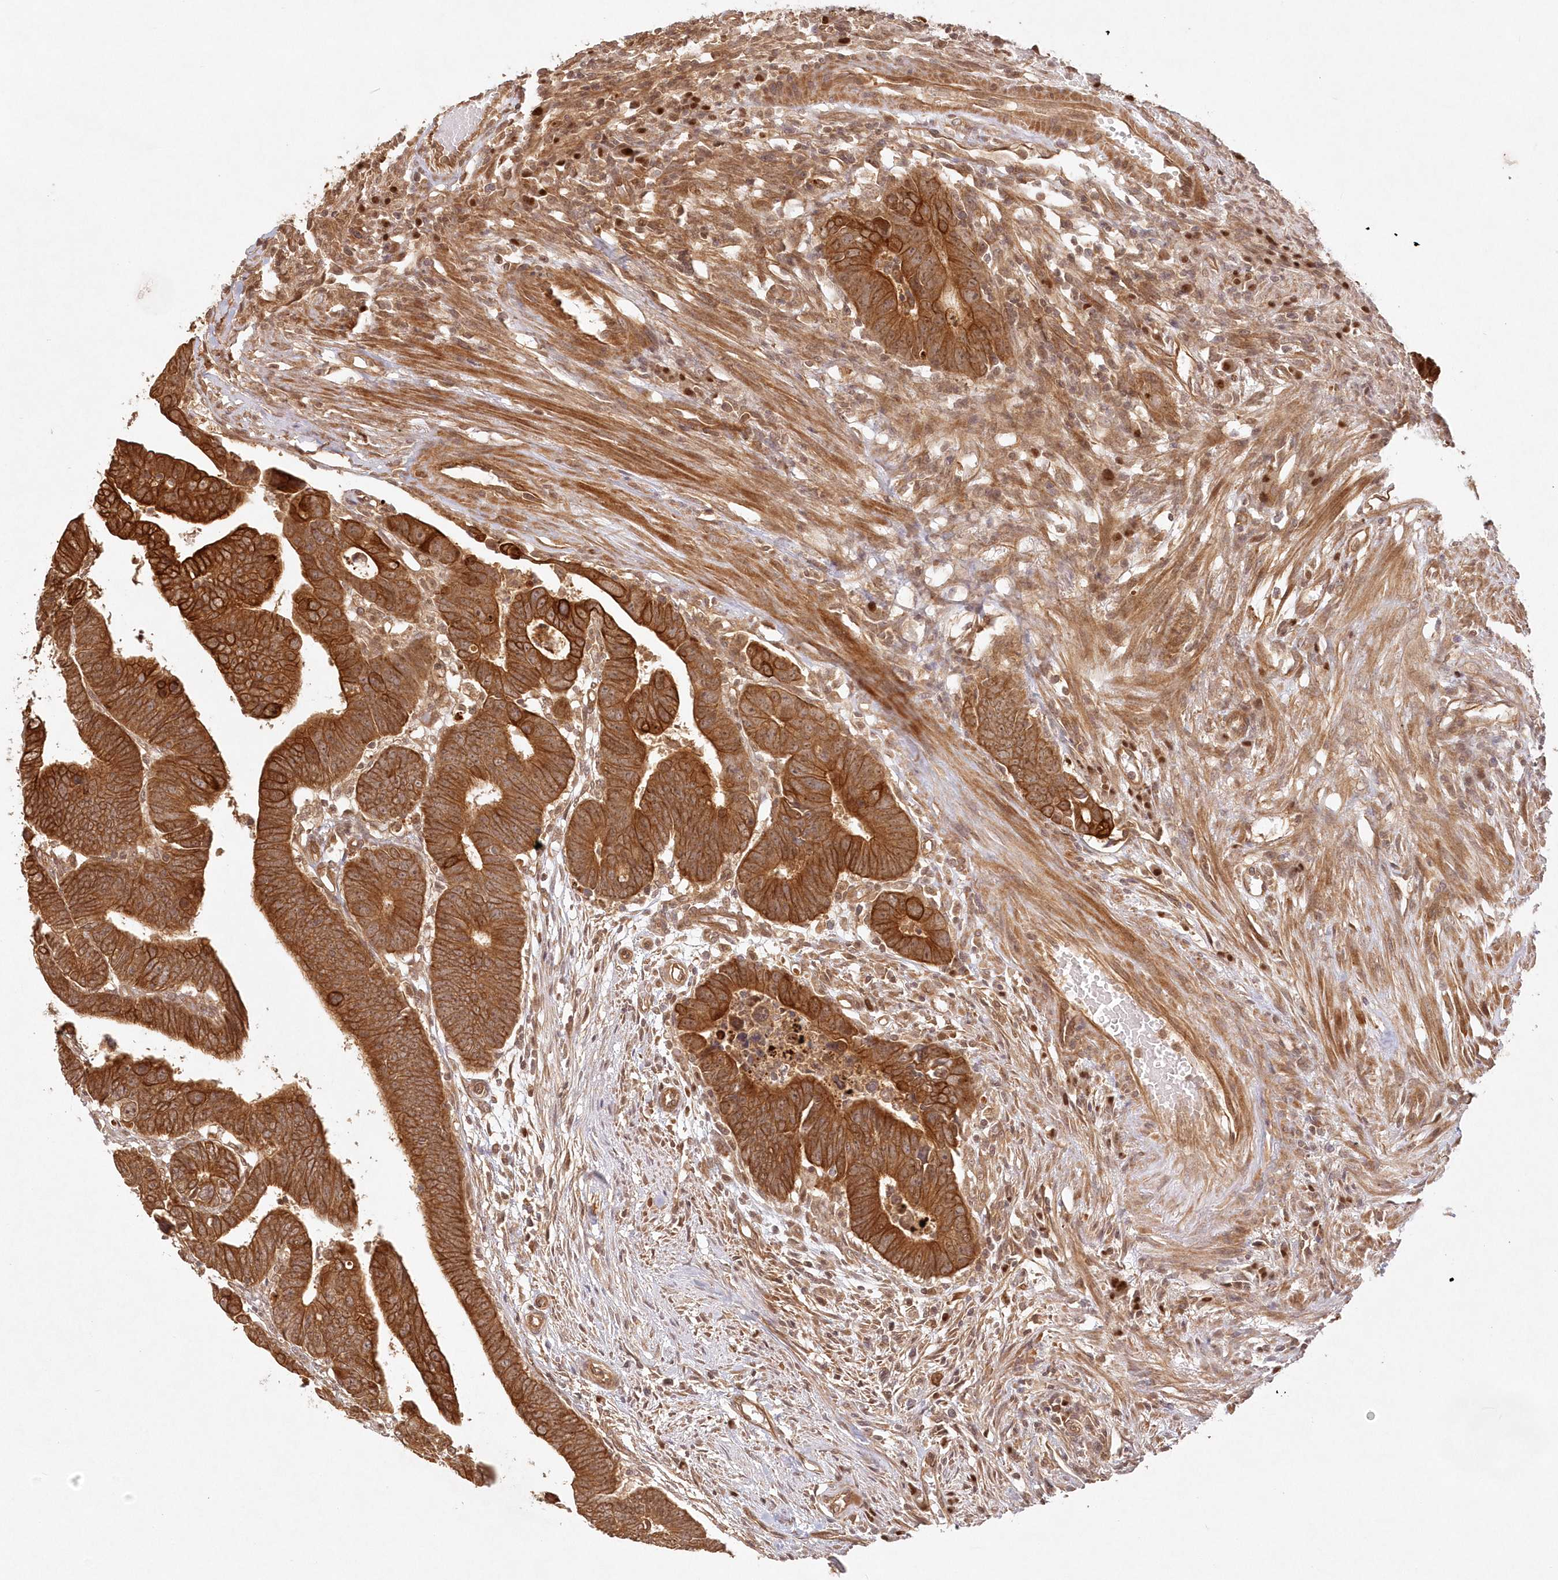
{"staining": {"intensity": "strong", "quantity": ">75%", "location": "cytoplasmic/membranous"}, "tissue": "colorectal cancer", "cell_type": "Tumor cells", "image_type": "cancer", "snomed": [{"axis": "morphology", "description": "Adenocarcinoma, NOS"}, {"axis": "topography", "description": "Rectum"}], "caption": "A photomicrograph of human colorectal adenocarcinoma stained for a protein shows strong cytoplasmic/membranous brown staining in tumor cells.", "gene": "KIAA0232", "patient": {"sex": "female", "age": 65}}